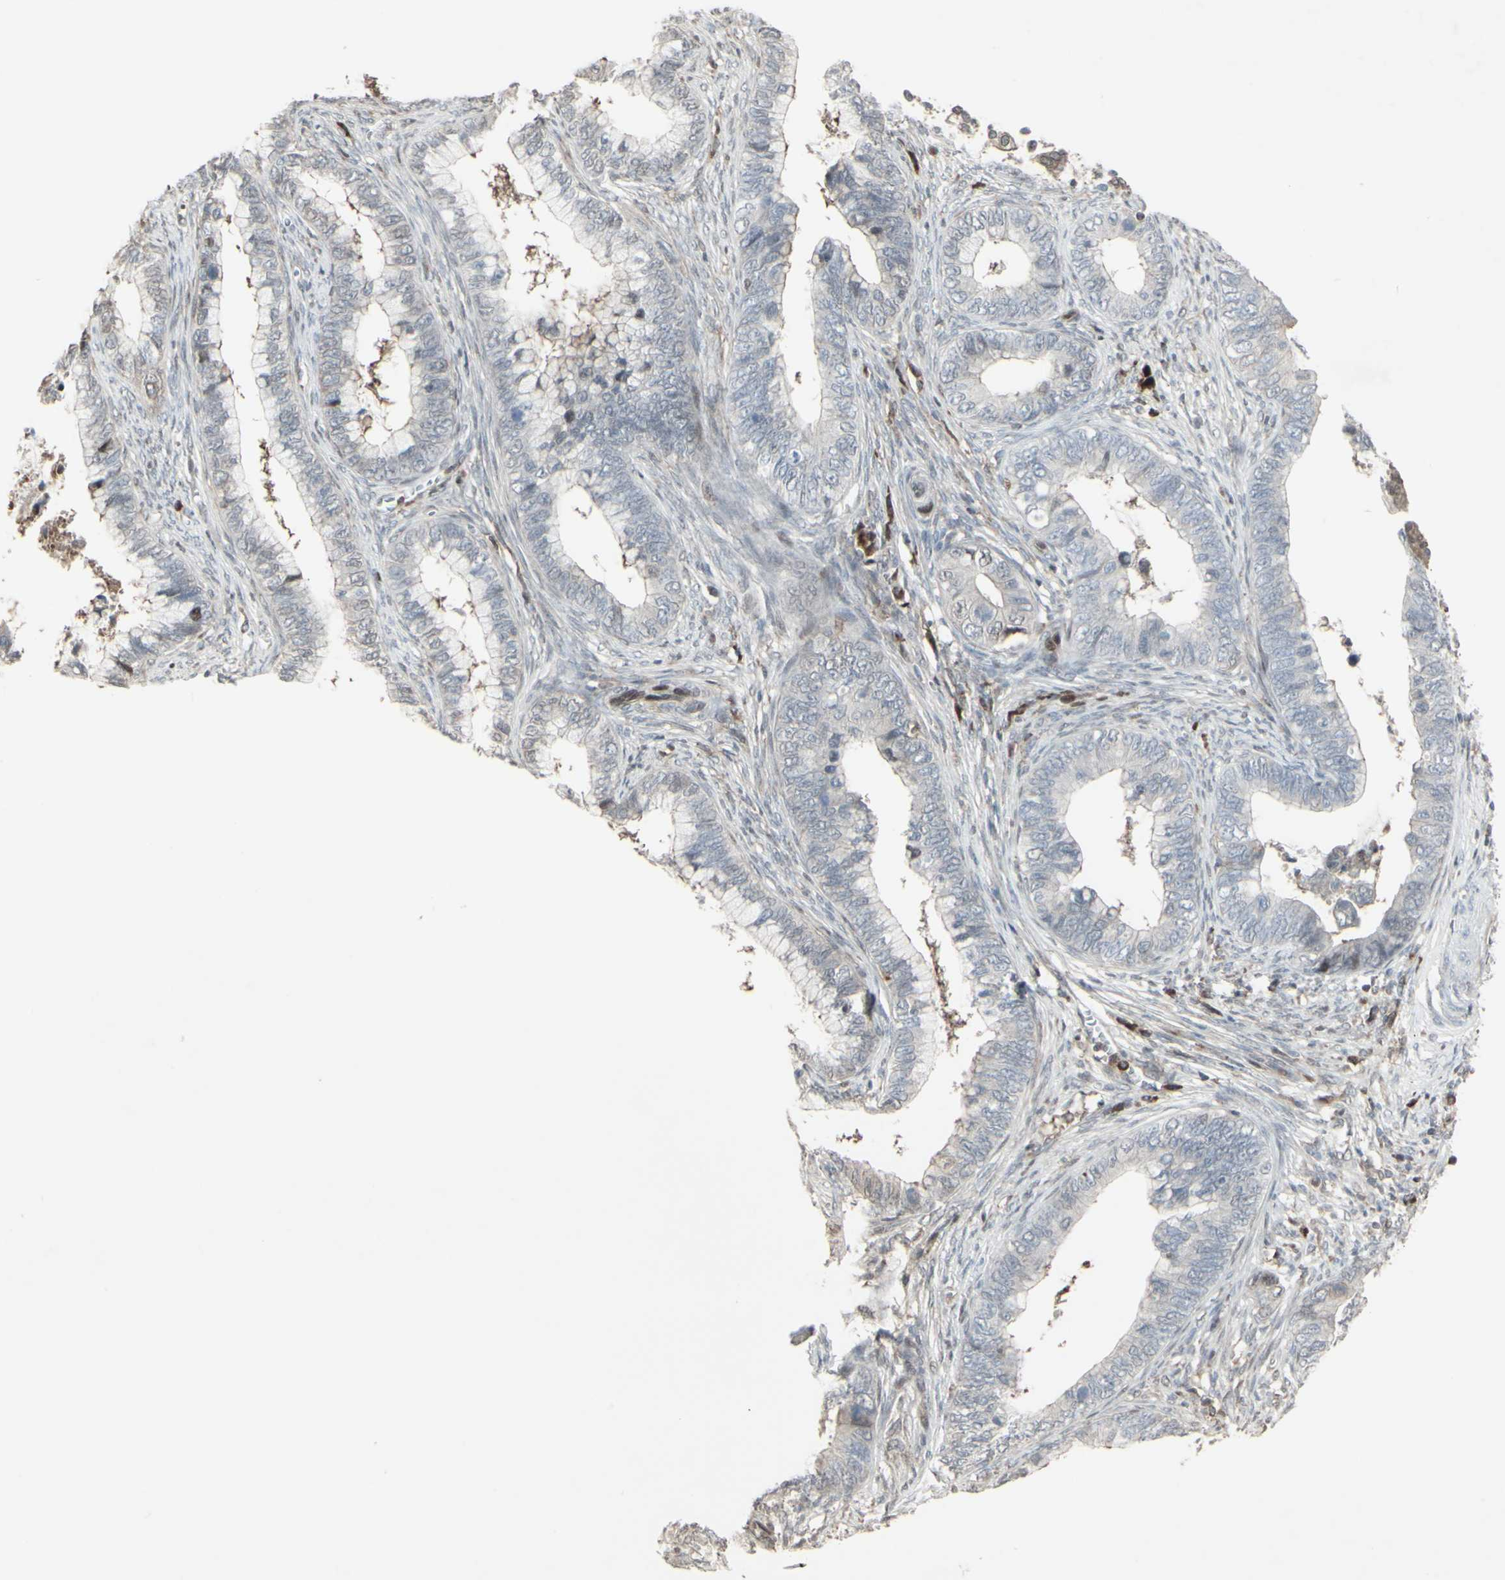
{"staining": {"intensity": "negative", "quantity": "none", "location": "none"}, "tissue": "cervical cancer", "cell_type": "Tumor cells", "image_type": "cancer", "snomed": [{"axis": "morphology", "description": "Adenocarcinoma, NOS"}, {"axis": "topography", "description": "Cervix"}], "caption": "The photomicrograph exhibits no significant positivity in tumor cells of adenocarcinoma (cervical). (DAB immunohistochemistry (IHC), high magnification).", "gene": "CD33", "patient": {"sex": "female", "age": 44}}